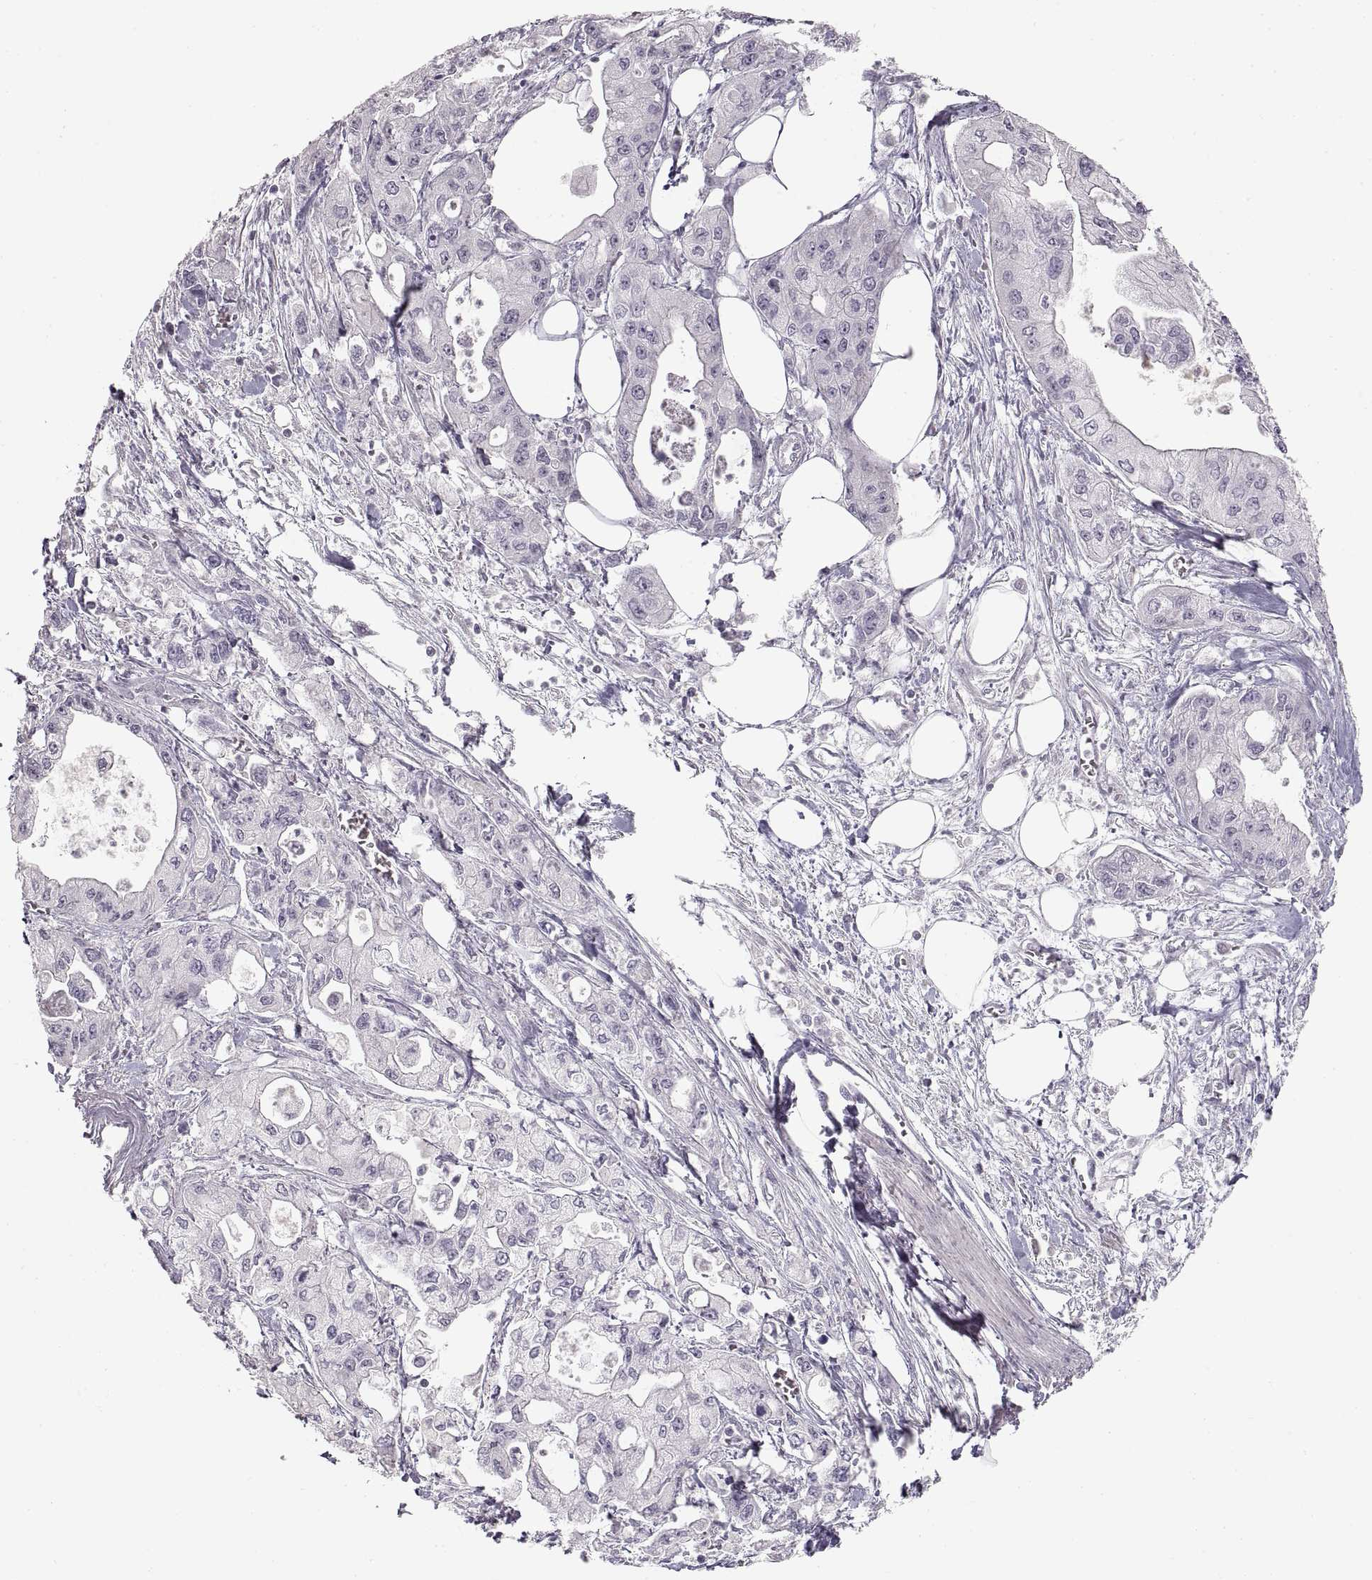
{"staining": {"intensity": "negative", "quantity": "none", "location": "none"}, "tissue": "pancreatic cancer", "cell_type": "Tumor cells", "image_type": "cancer", "snomed": [{"axis": "morphology", "description": "Adenocarcinoma, NOS"}, {"axis": "topography", "description": "Pancreas"}], "caption": "Immunohistochemical staining of pancreatic adenocarcinoma shows no significant positivity in tumor cells.", "gene": "PCSK2", "patient": {"sex": "male", "age": 70}}